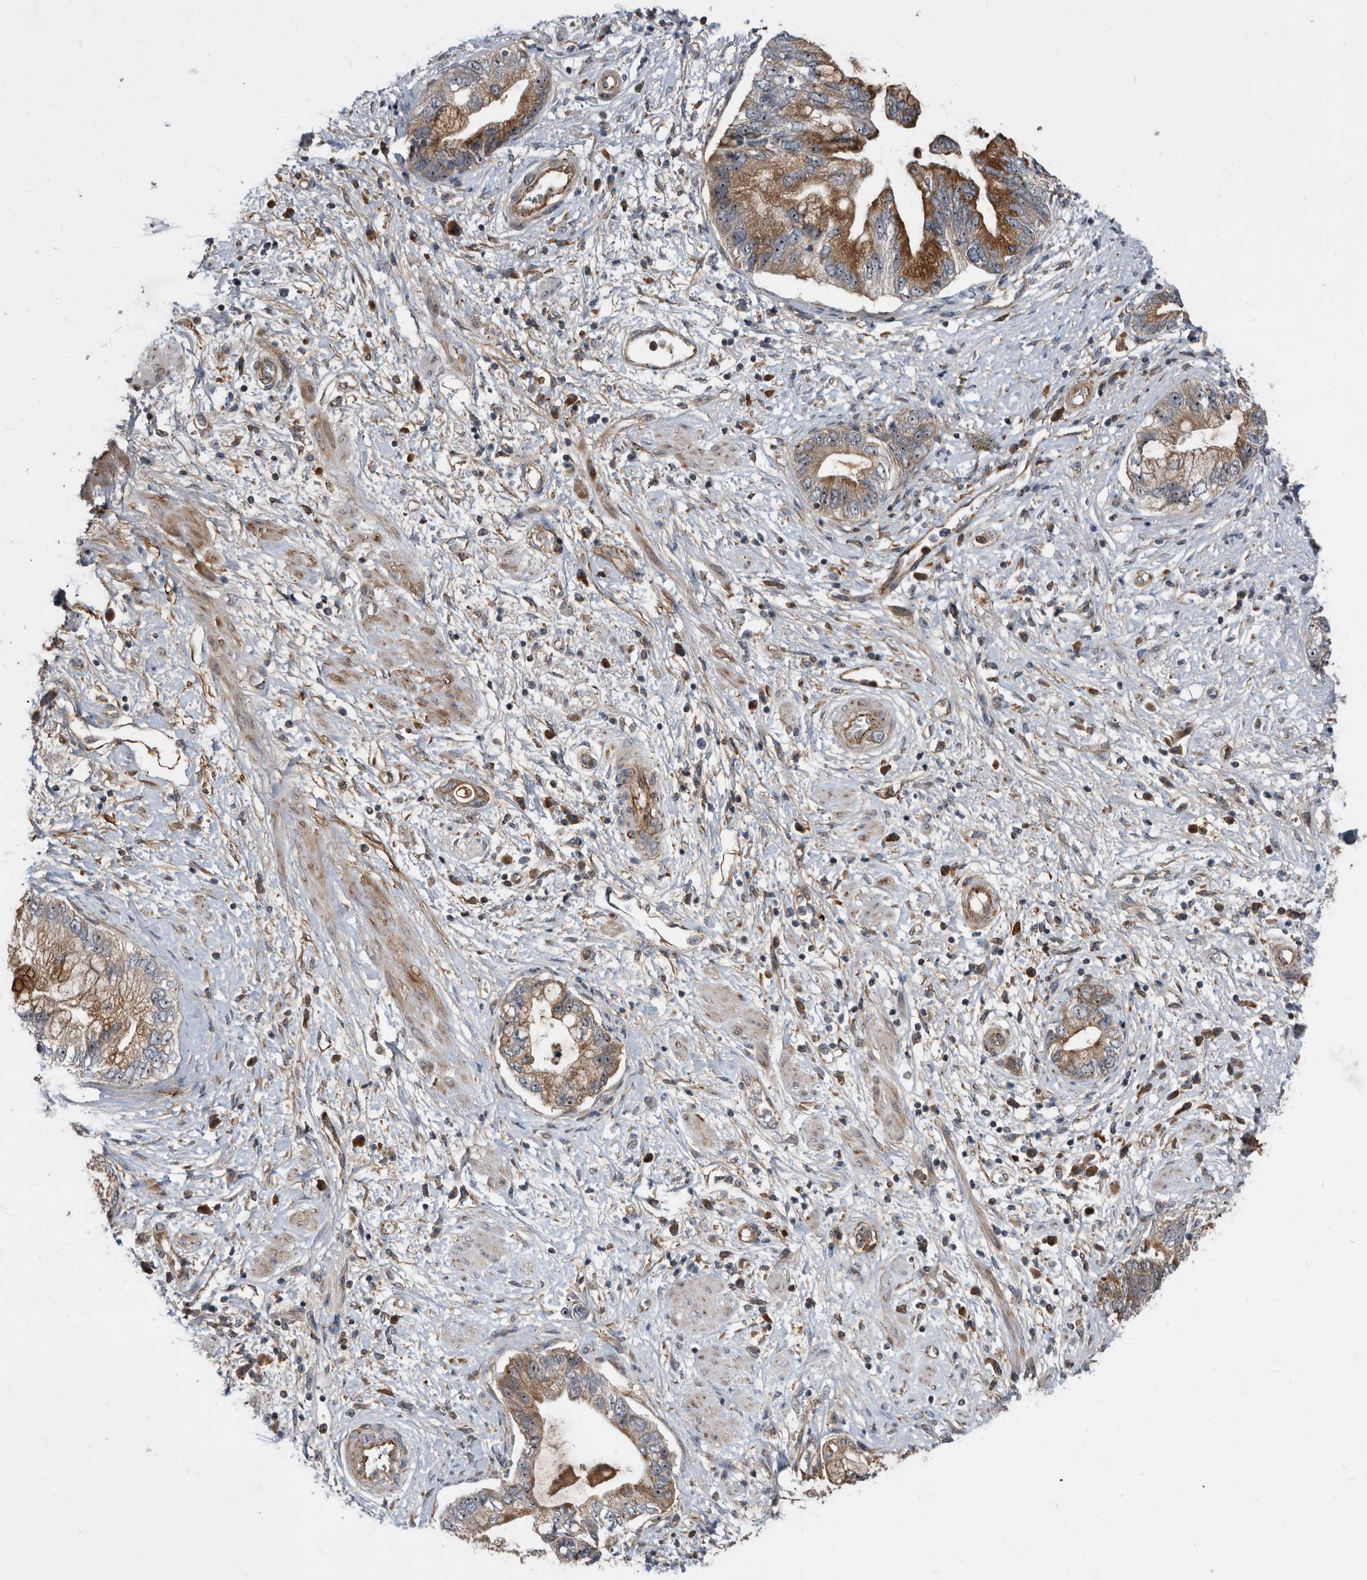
{"staining": {"intensity": "moderate", "quantity": ">75%", "location": "cytoplasmic/membranous"}, "tissue": "pancreatic cancer", "cell_type": "Tumor cells", "image_type": "cancer", "snomed": [{"axis": "morphology", "description": "Adenocarcinoma, NOS"}, {"axis": "topography", "description": "Pancreas"}], "caption": "The micrograph reveals immunohistochemical staining of pancreatic cancer. There is moderate cytoplasmic/membranous positivity is appreciated in approximately >75% of tumor cells. Nuclei are stained in blue.", "gene": "PI15", "patient": {"sex": "female", "age": 73}}